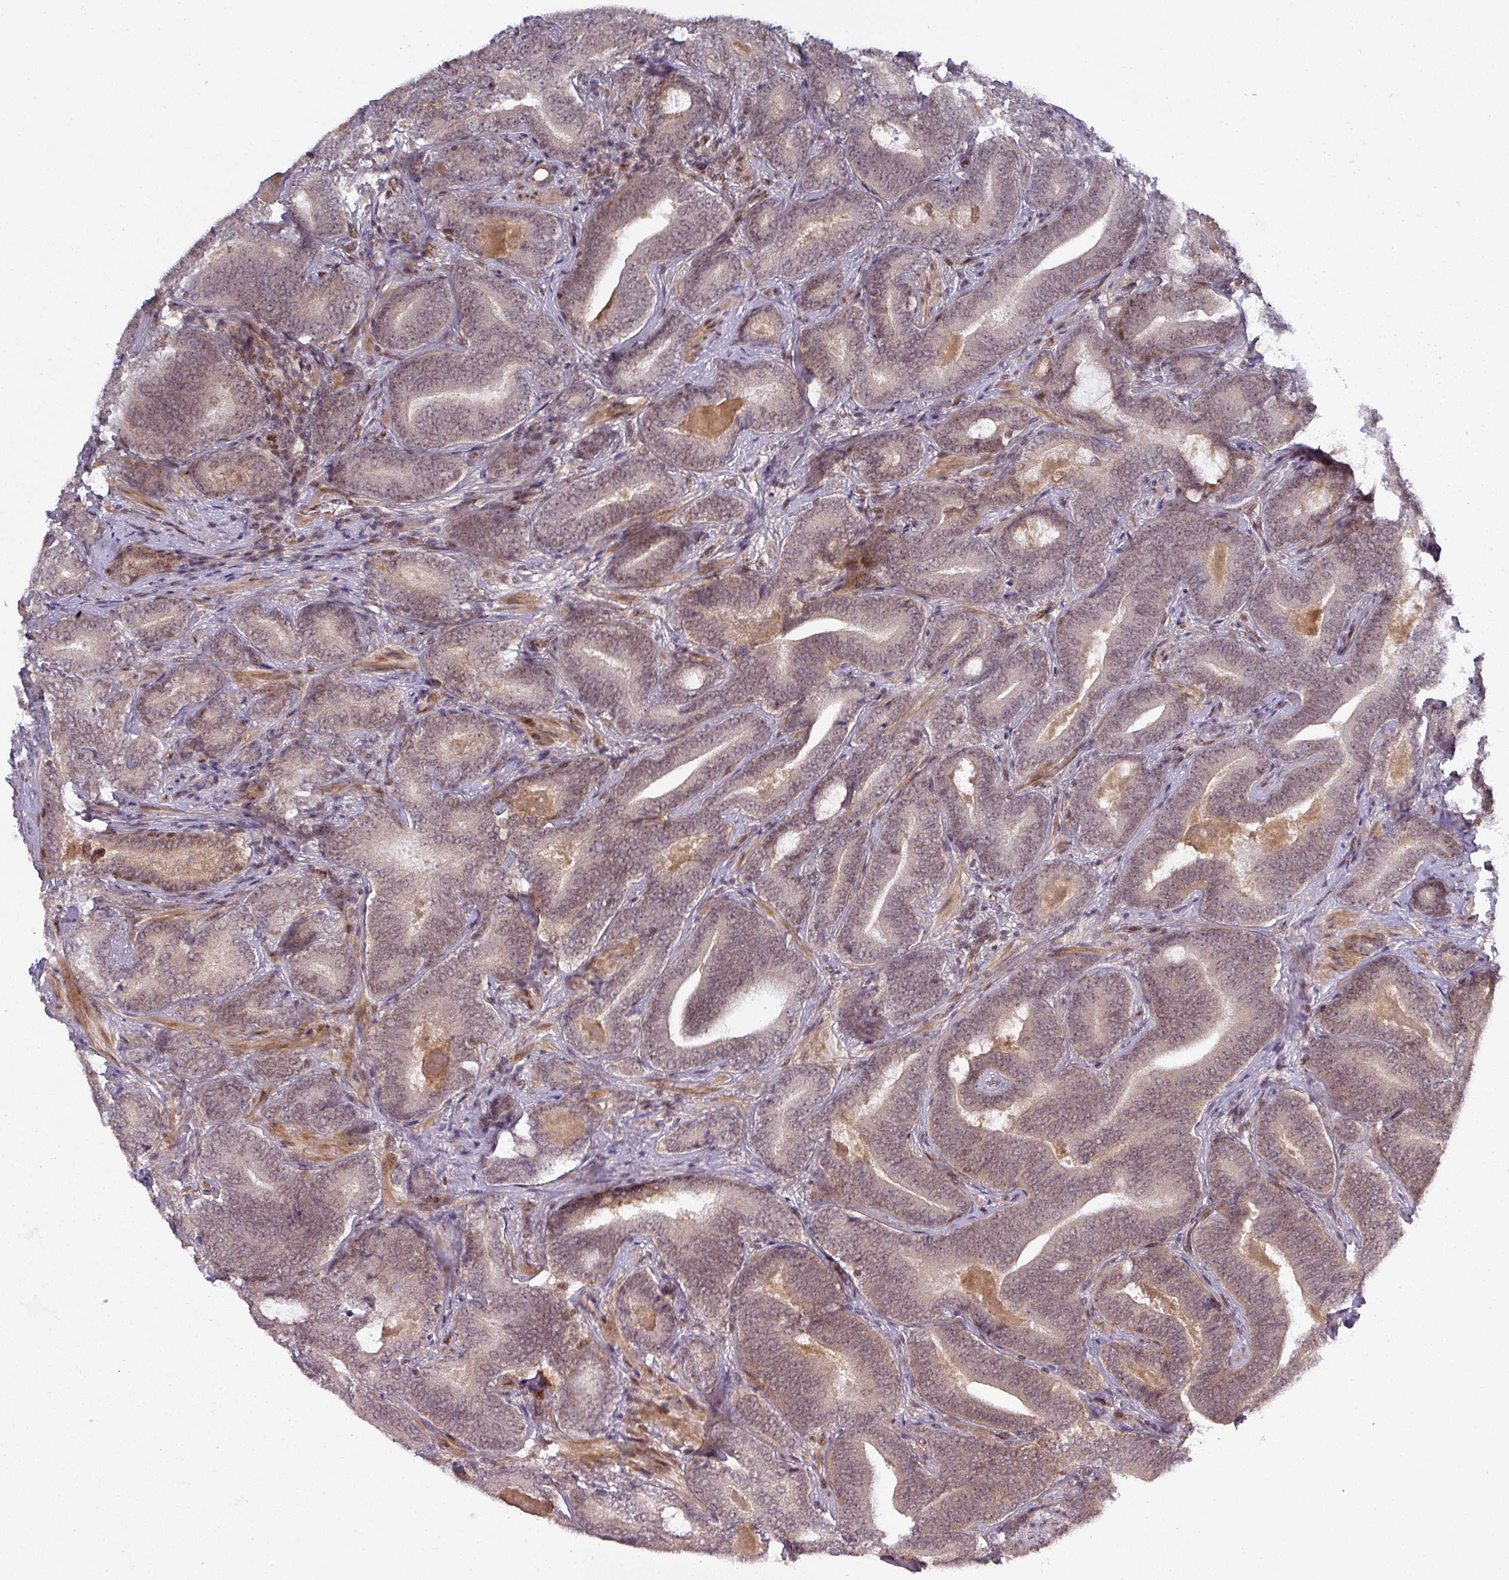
{"staining": {"intensity": "weak", "quantity": ">75%", "location": "cytoplasmic/membranous,nuclear"}, "tissue": "prostate cancer", "cell_type": "Tumor cells", "image_type": "cancer", "snomed": [{"axis": "morphology", "description": "Adenocarcinoma, Low grade"}, {"axis": "topography", "description": "Prostate and seminal vesicle, NOS"}], "caption": "Human prostate cancer (adenocarcinoma (low-grade)) stained for a protein (brown) reveals weak cytoplasmic/membranous and nuclear positive positivity in about >75% of tumor cells.", "gene": "CIC", "patient": {"sex": "male", "age": 61}}